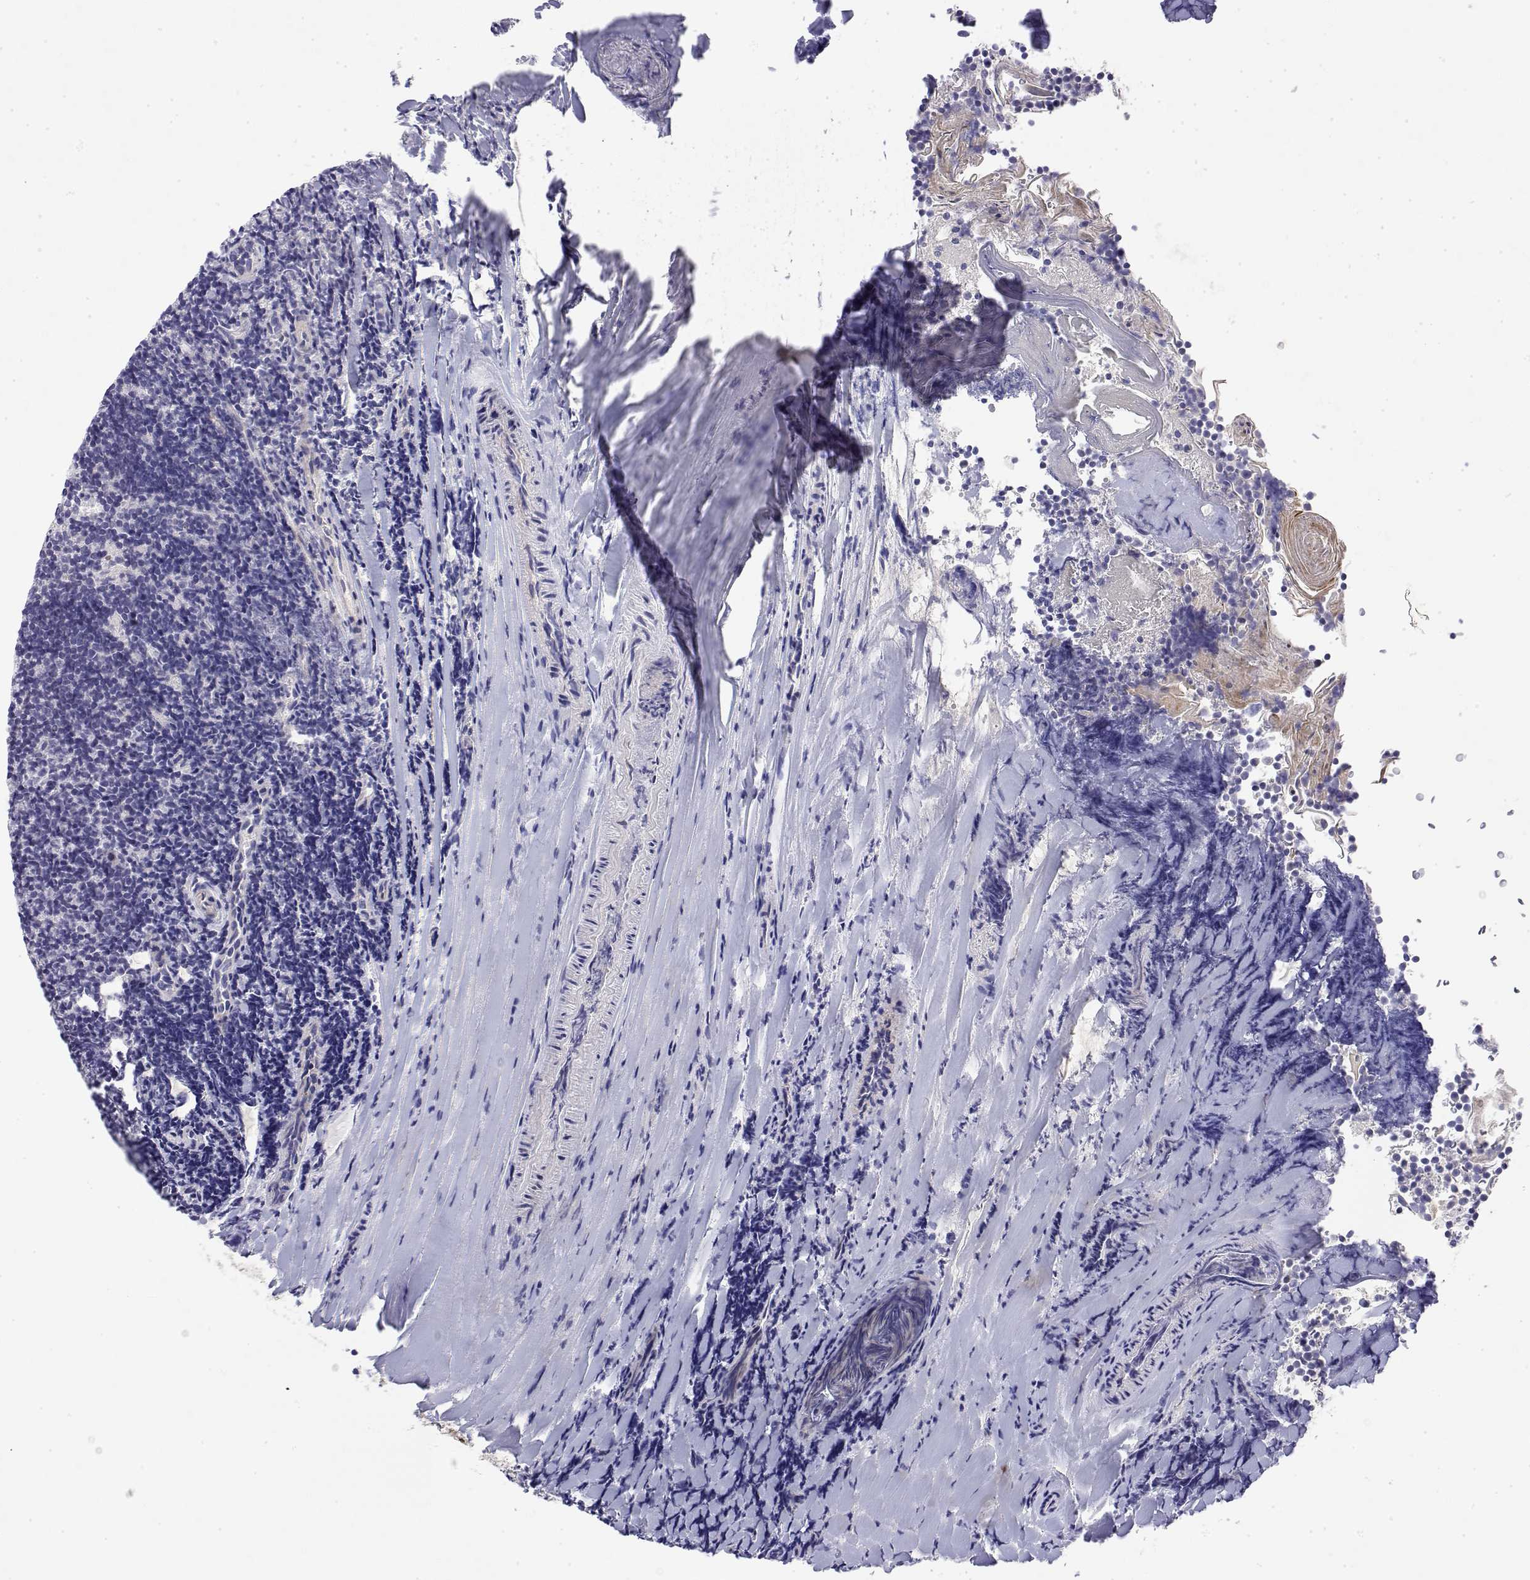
{"staining": {"intensity": "negative", "quantity": "none", "location": "none"}, "tissue": "tonsil", "cell_type": "Germinal center cells", "image_type": "normal", "snomed": [{"axis": "morphology", "description": "Normal tissue, NOS"}, {"axis": "topography", "description": "Tonsil"}], "caption": "Photomicrograph shows no protein positivity in germinal center cells of benign tonsil.", "gene": "GGACT", "patient": {"sex": "female", "age": 10}}